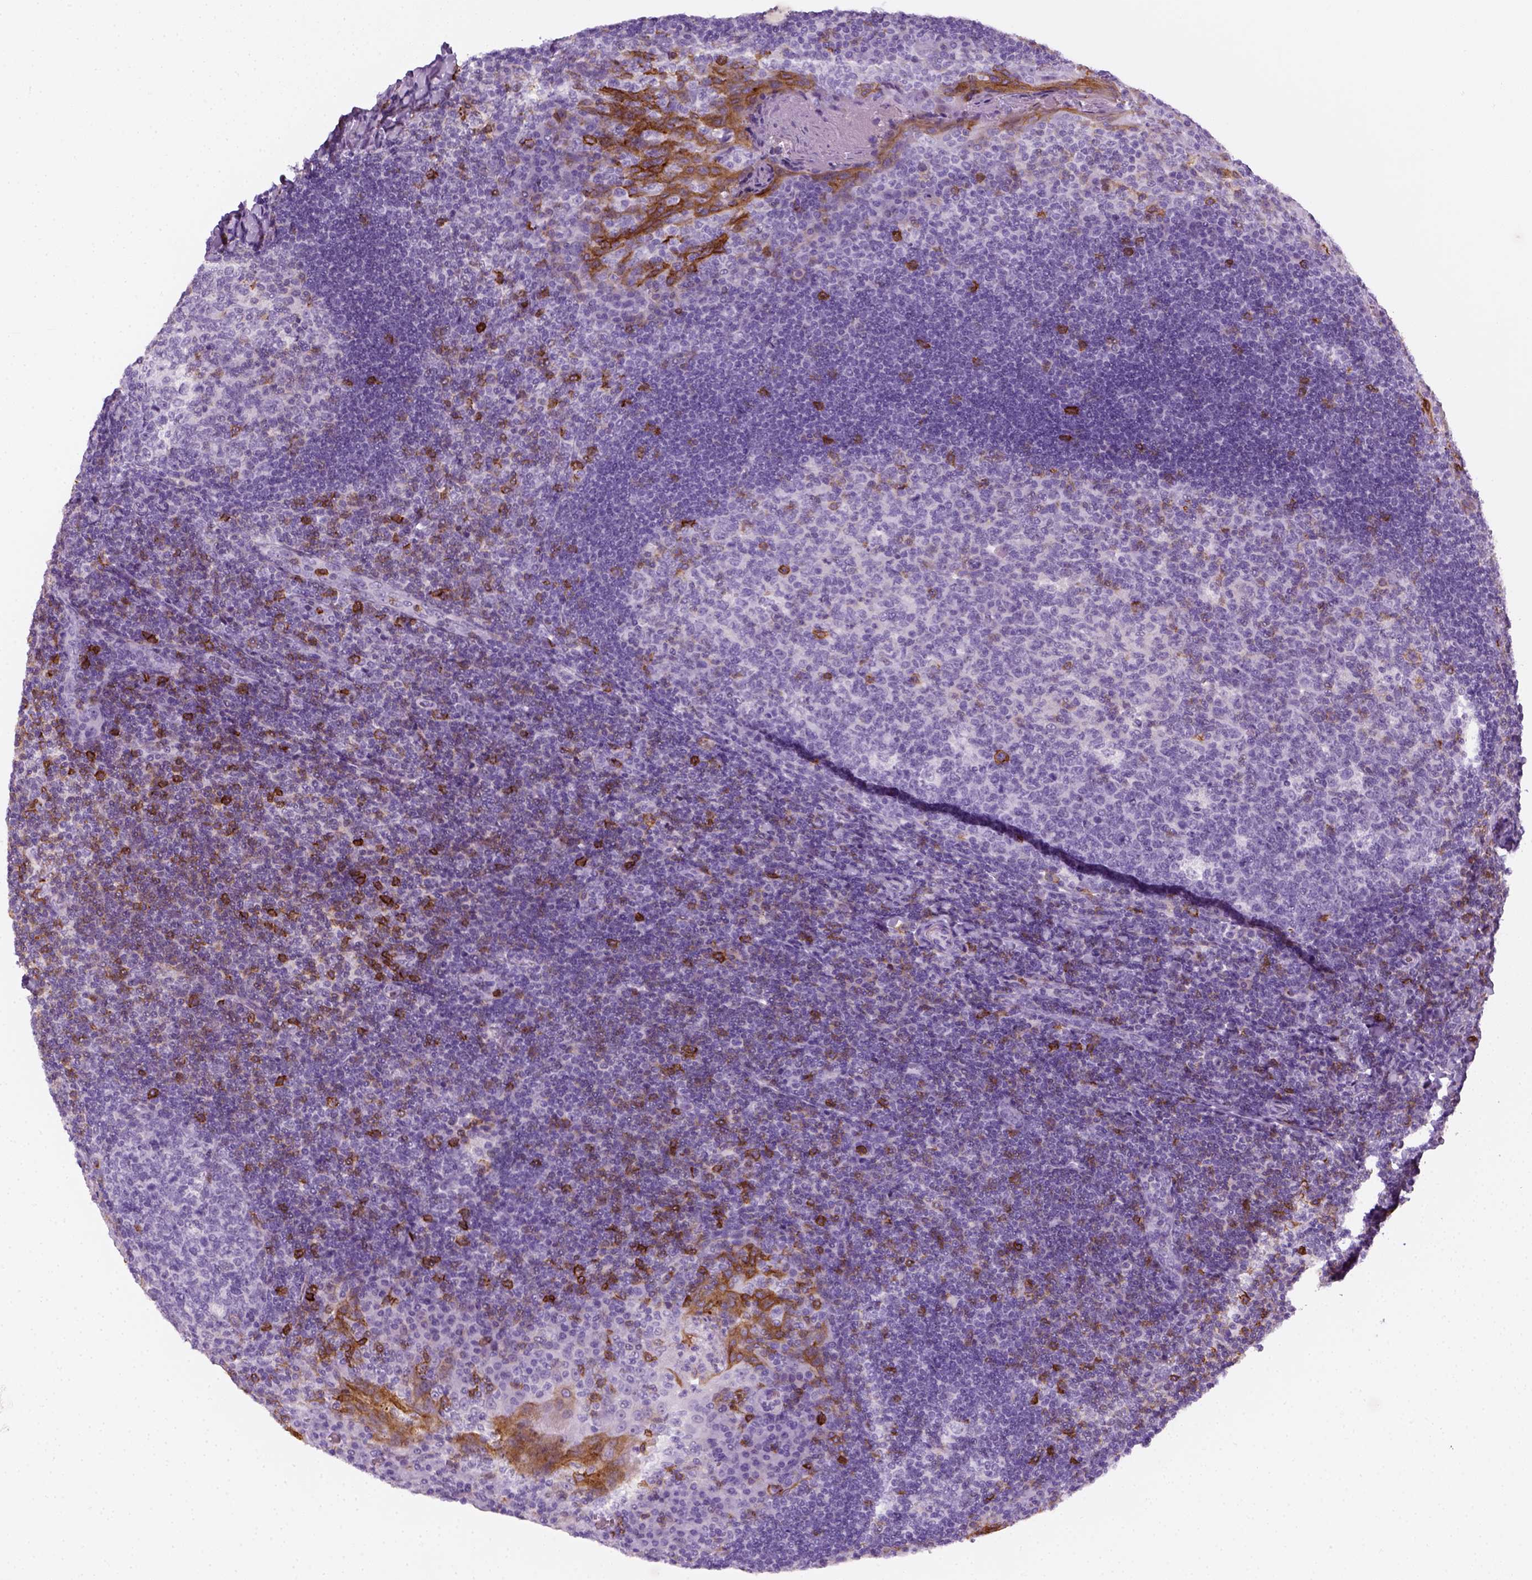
{"staining": {"intensity": "negative", "quantity": "none", "location": "none"}, "tissue": "tonsil", "cell_type": "Germinal center cells", "image_type": "normal", "snomed": [{"axis": "morphology", "description": "Normal tissue, NOS"}, {"axis": "topography", "description": "Tonsil"}], "caption": "Immunohistochemistry image of normal tonsil stained for a protein (brown), which displays no positivity in germinal center cells. (Brightfield microscopy of DAB IHC at high magnification).", "gene": "AQP3", "patient": {"sex": "male", "age": 17}}